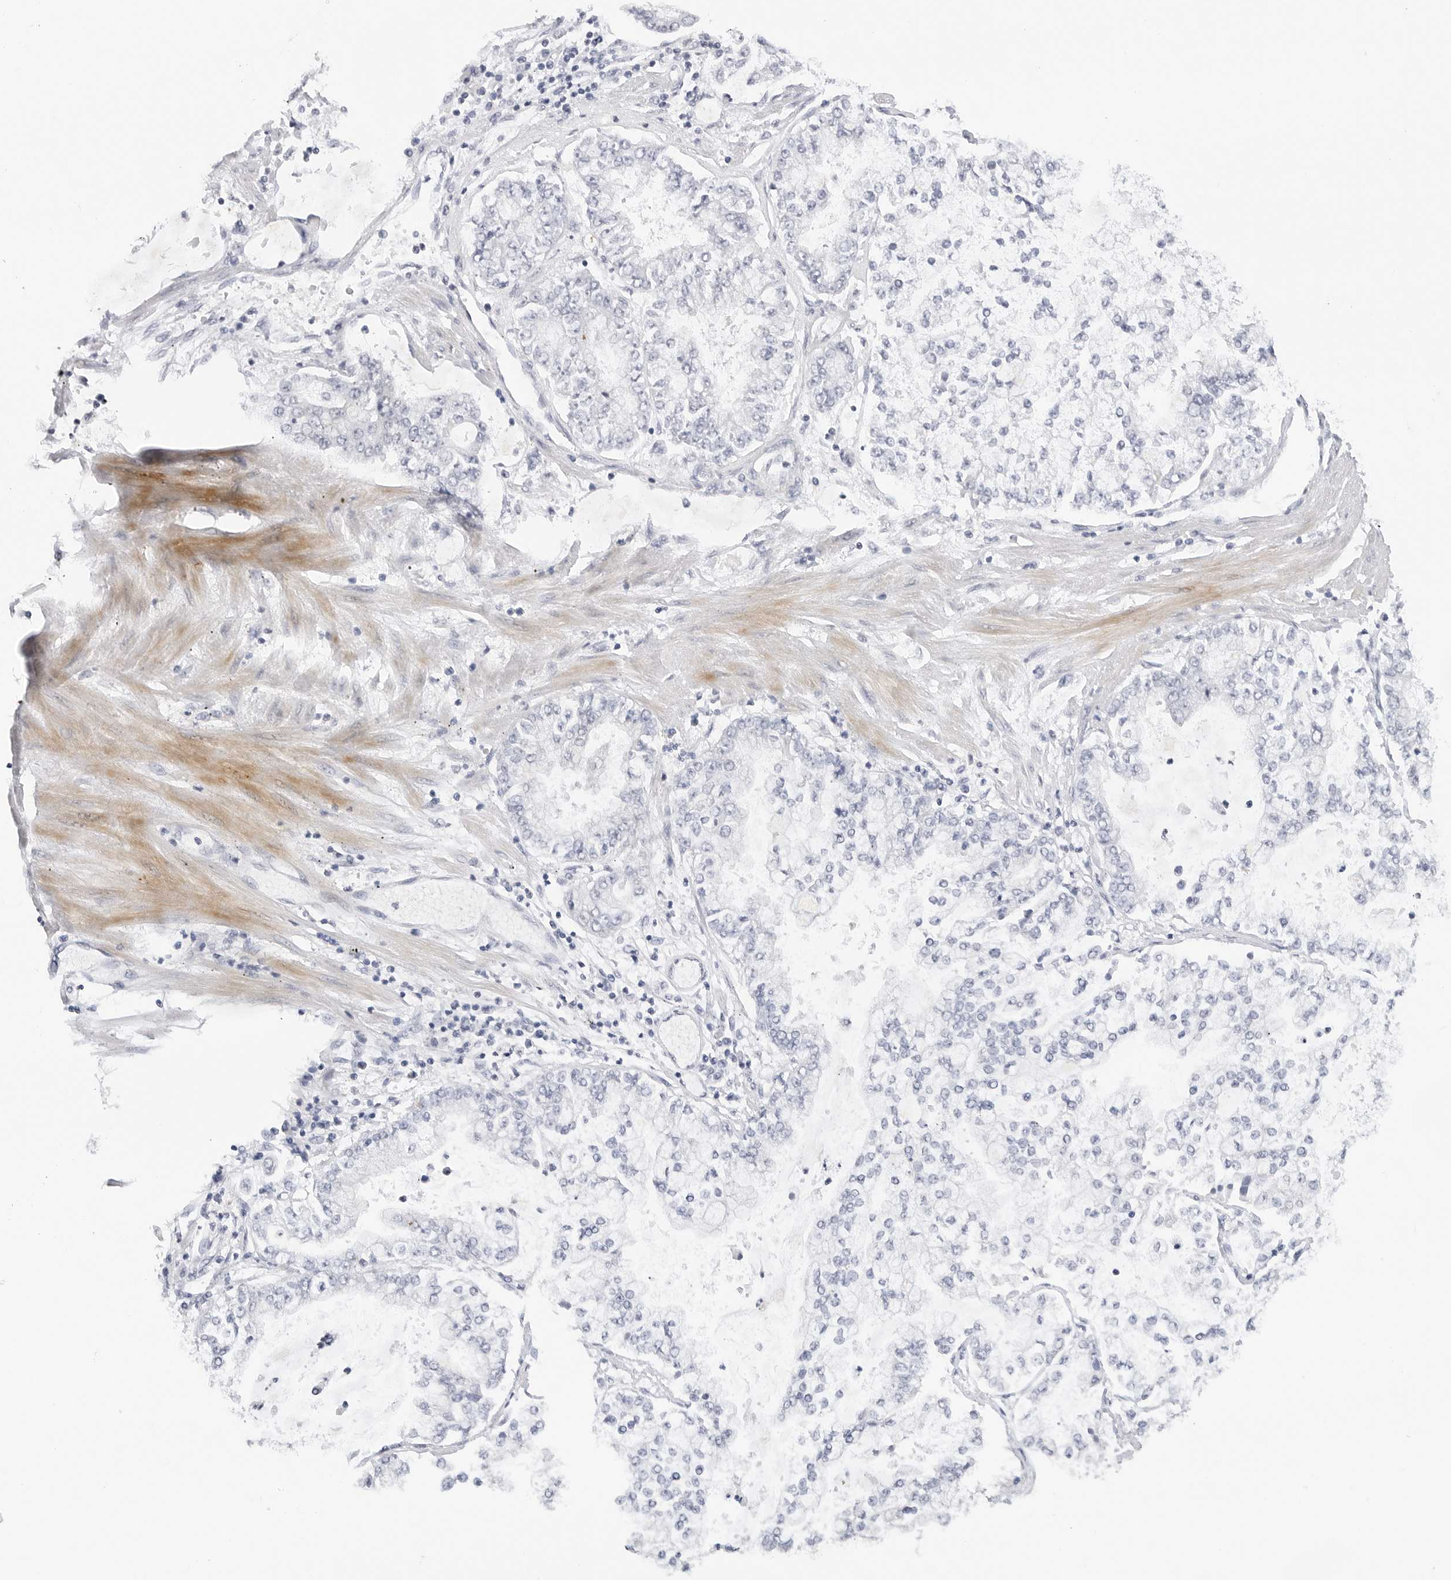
{"staining": {"intensity": "negative", "quantity": "none", "location": "none"}, "tissue": "stomach cancer", "cell_type": "Tumor cells", "image_type": "cancer", "snomed": [{"axis": "morphology", "description": "Adenocarcinoma, NOS"}, {"axis": "topography", "description": "Stomach"}], "caption": "This is an immunohistochemistry (IHC) photomicrograph of stomach adenocarcinoma. There is no expression in tumor cells.", "gene": "MAP2K5", "patient": {"sex": "male", "age": 76}}